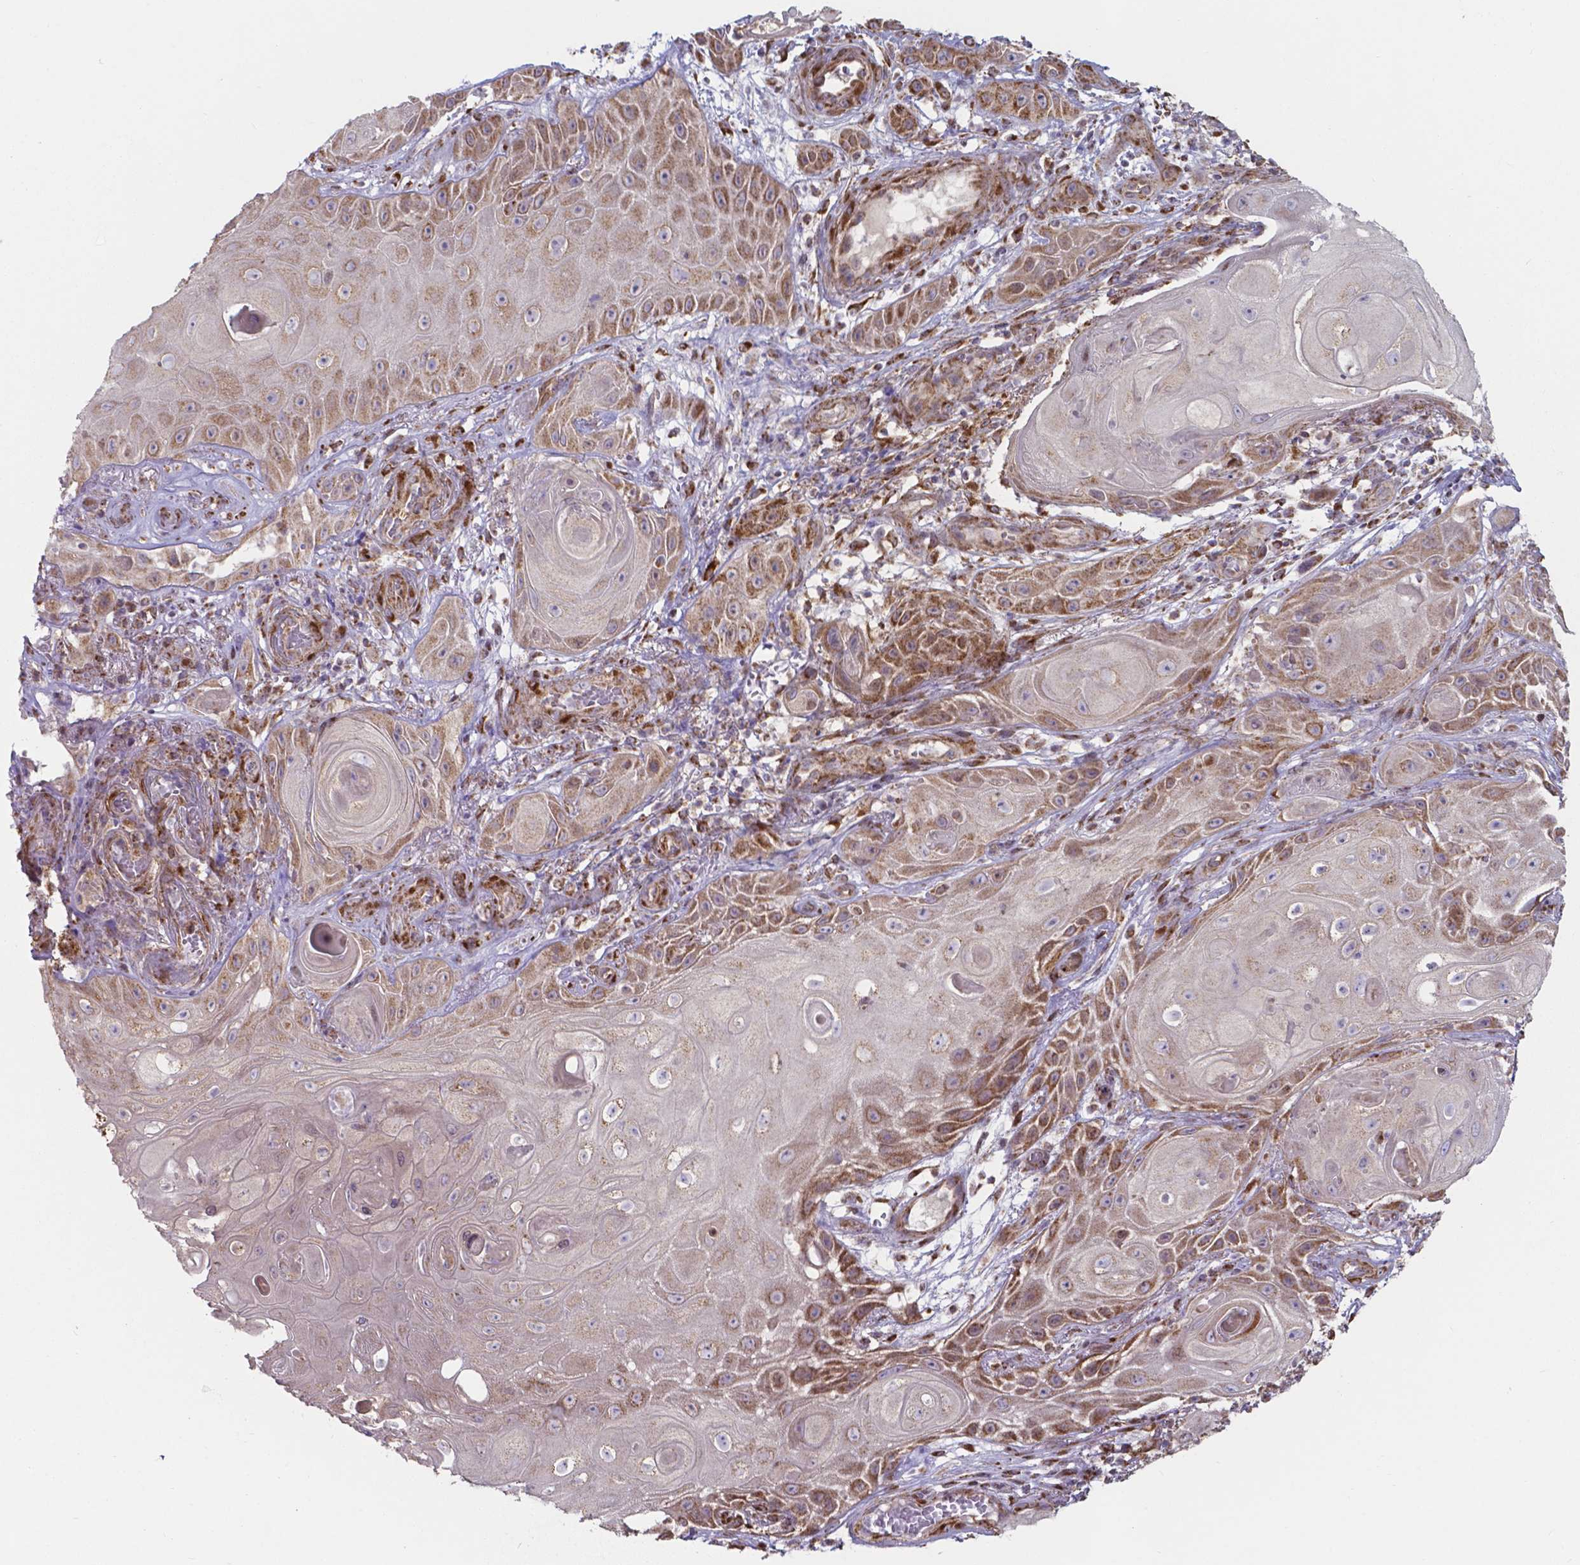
{"staining": {"intensity": "moderate", "quantity": "25%-75%", "location": "cytoplasmic/membranous"}, "tissue": "skin cancer", "cell_type": "Tumor cells", "image_type": "cancer", "snomed": [{"axis": "morphology", "description": "Squamous cell carcinoma, NOS"}, {"axis": "topography", "description": "Skin"}], "caption": "Skin cancer stained with a brown dye demonstrates moderate cytoplasmic/membranous positive expression in about 25%-75% of tumor cells.", "gene": "FAM114A1", "patient": {"sex": "male", "age": 62}}